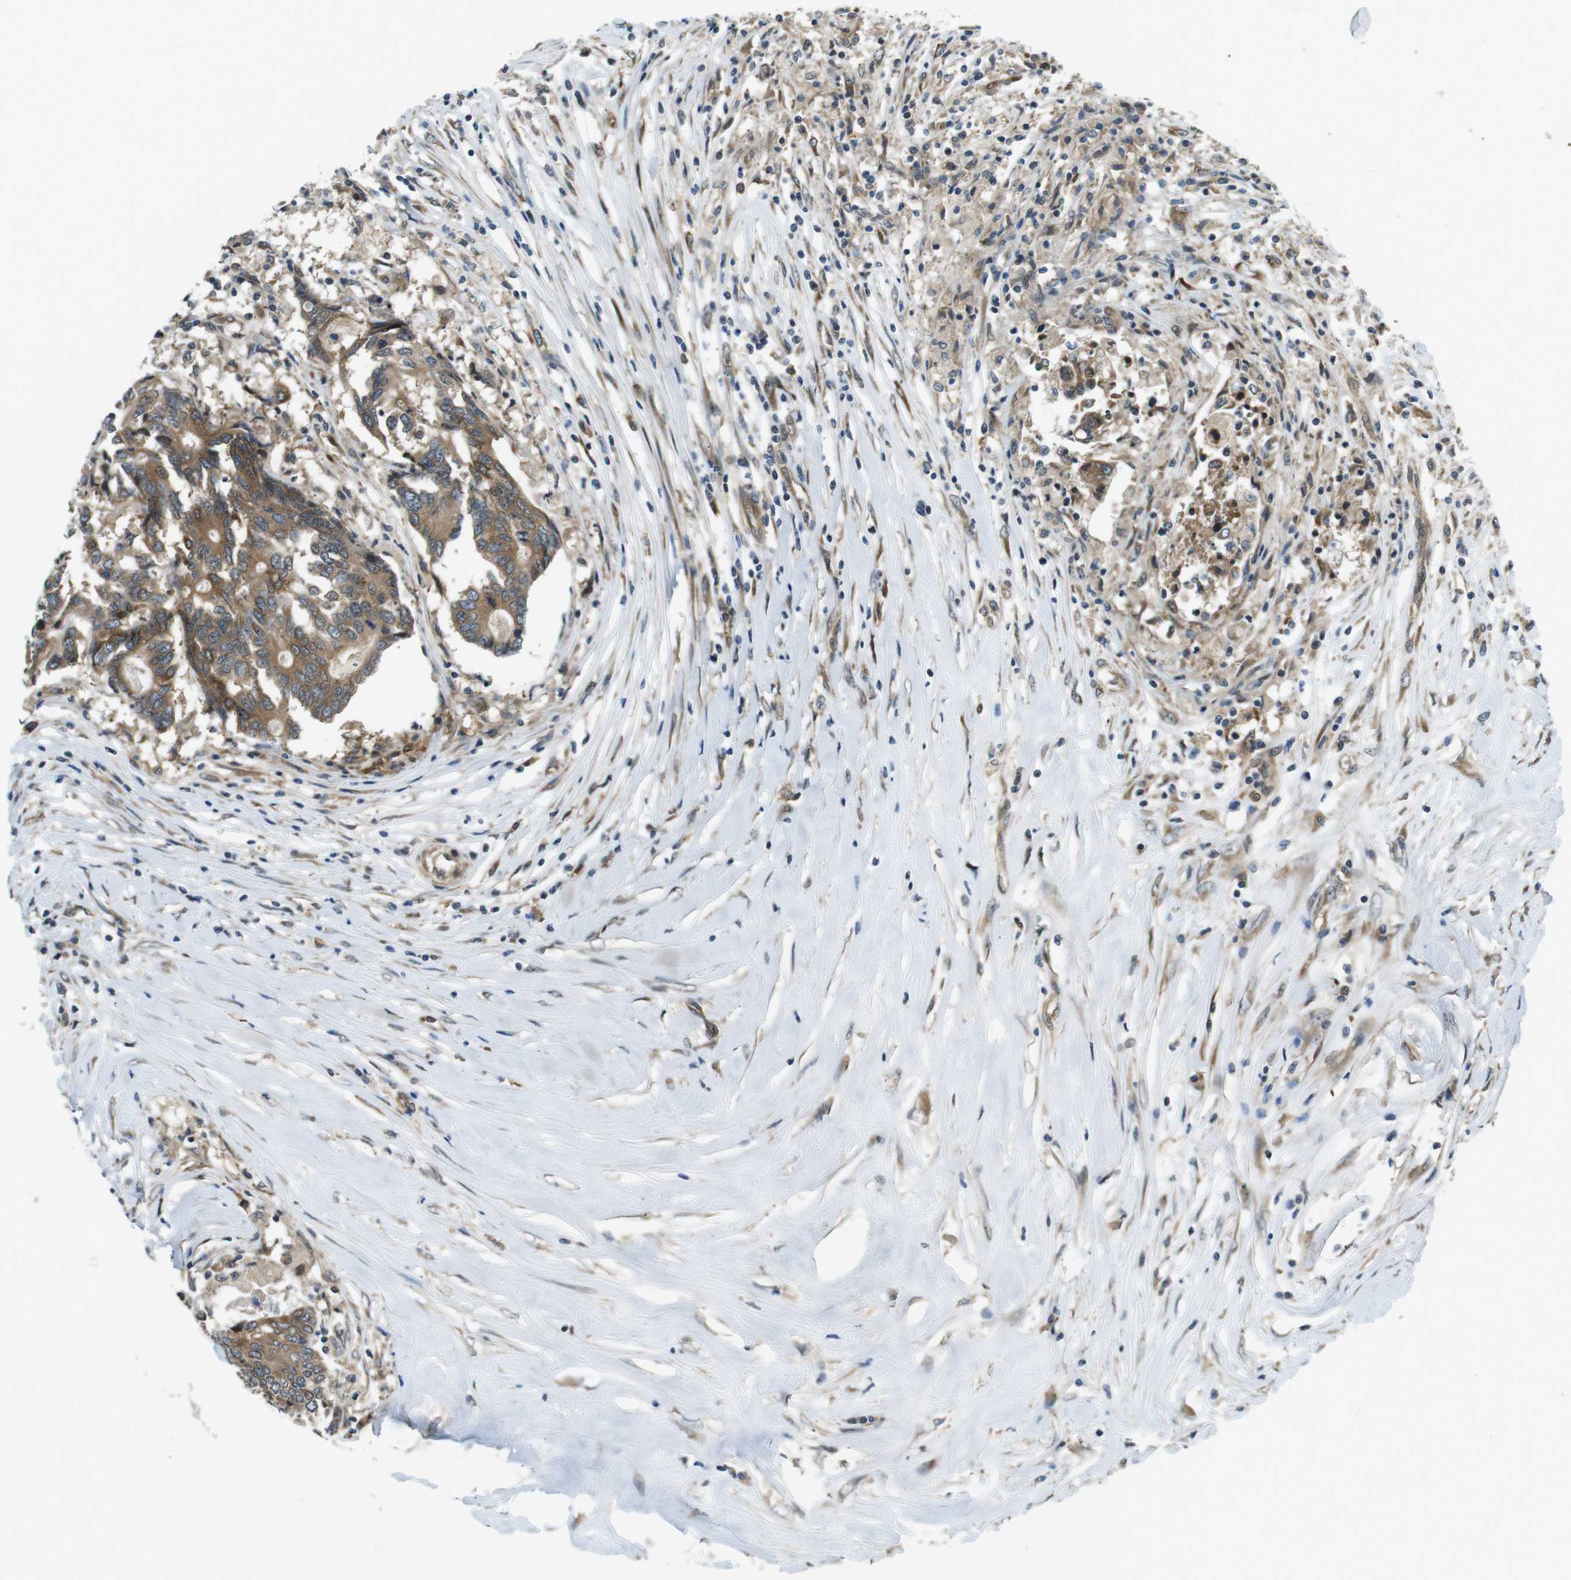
{"staining": {"intensity": "moderate", "quantity": ">75%", "location": "cytoplasmic/membranous"}, "tissue": "colorectal cancer", "cell_type": "Tumor cells", "image_type": "cancer", "snomed": [{"axis": "morphology", "description": "Adenocarcinoma, NOS"}, {"axis": "topography", "description": "Rectum"}], "caption": "A high-resolution image shows immunohistochemistry (IHC) staining of colorectal cancer, which displays moderate cytoplasmic/membranous staining in about >75% of tumor cells.", "gene": "PALD1", "patient": {"sex": "male", "age": 63}}